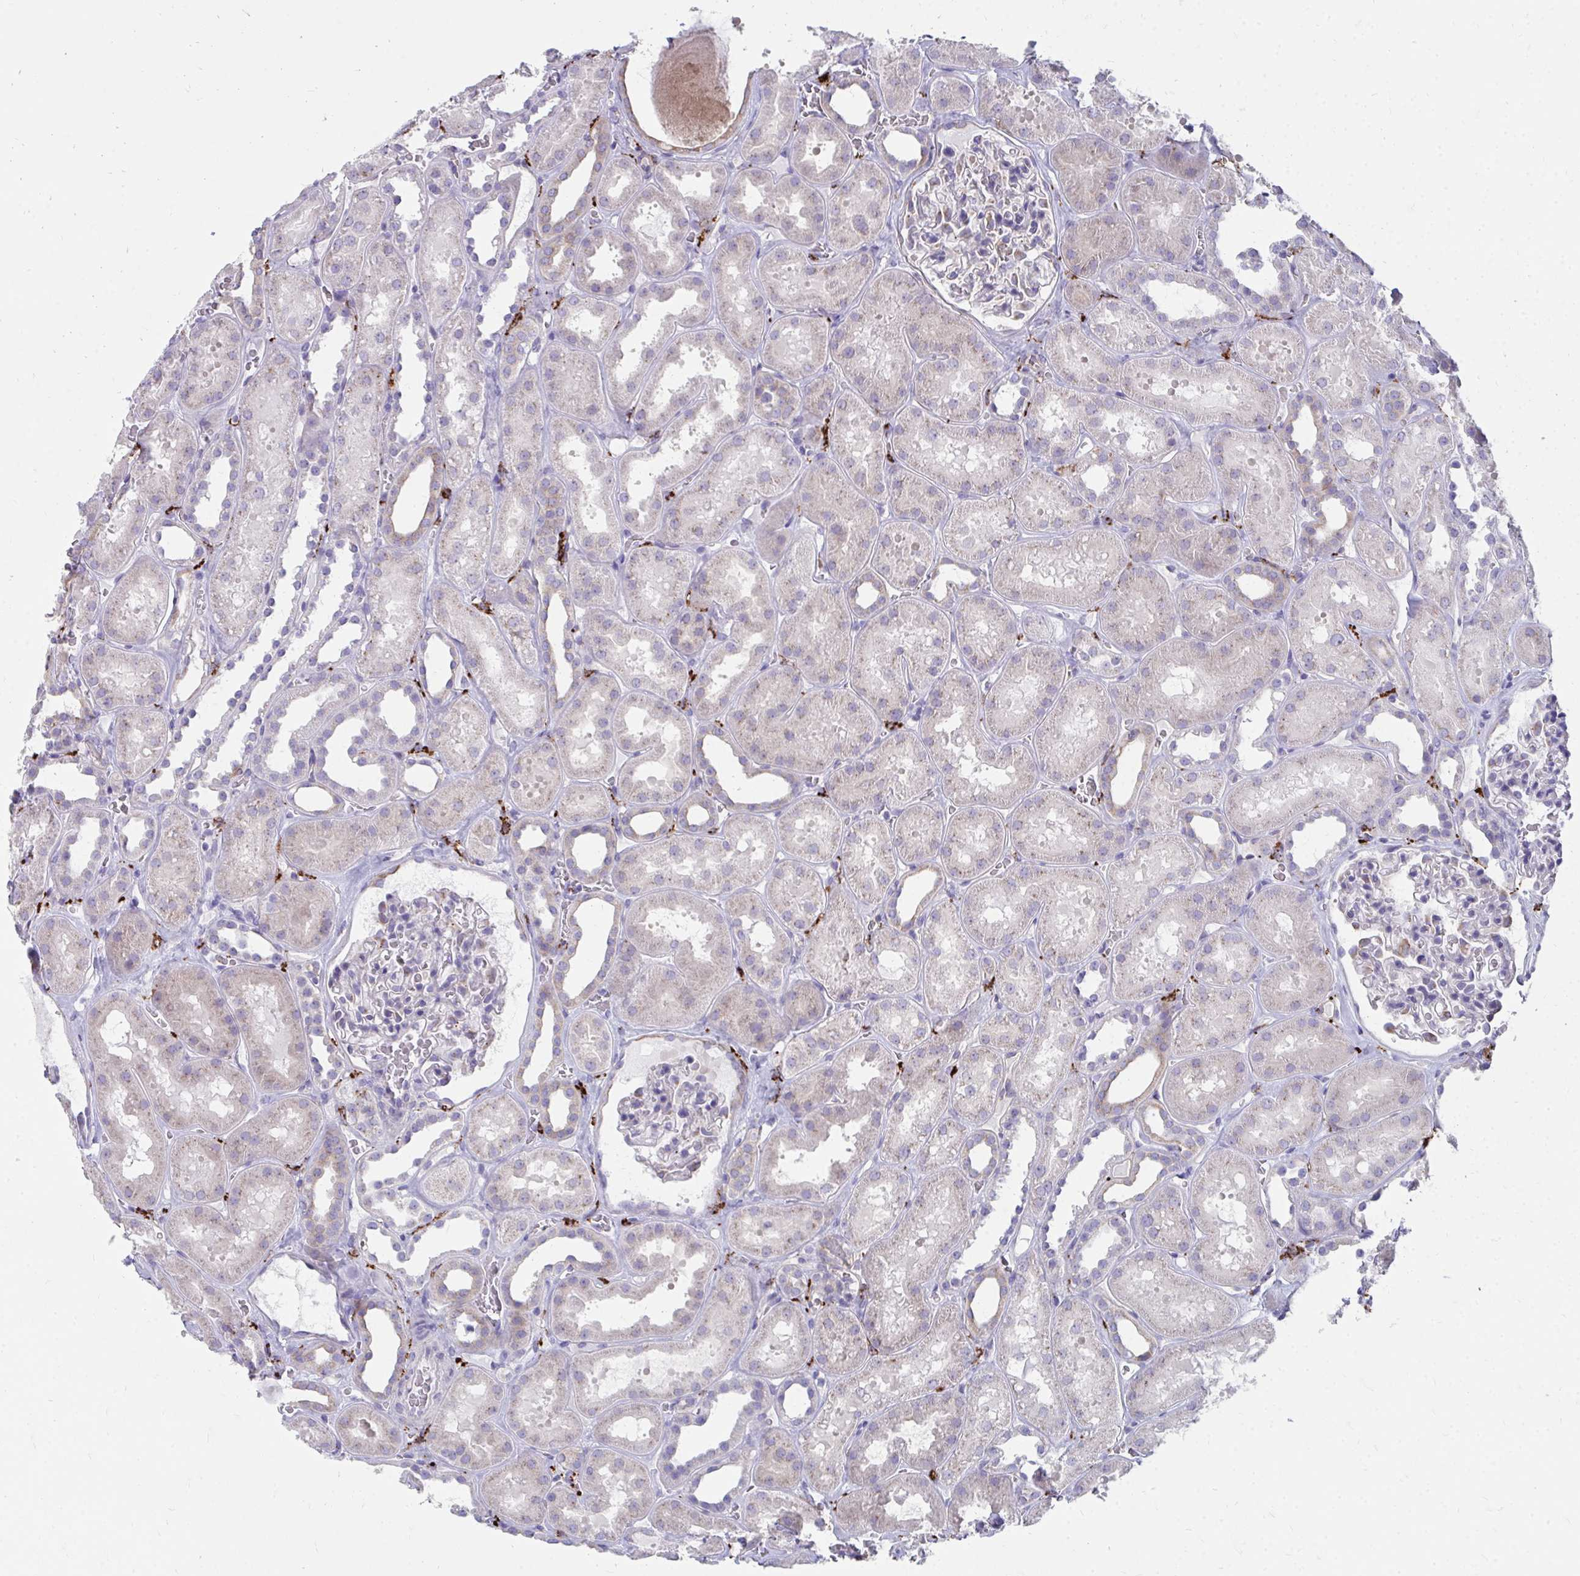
{"staining": {"intensity": "weak", "quantity": "<25%", "location": "cytoplasmic/membranous"}, "tissue": "kidney", "cell_type": "Cells in glomeruli", "image_type": "normal", "snomed": [{"axis": "morphology", "description": "Normal tissue, NOS"}, {"axis": "topography", "description": "Kidney"}], "caption": "The image exhibits no staining of cells in glomeruli in normal kidney. (DAB (3,3'-diaminobenzidine) immunohistochemistry with hematoxylin counter stain).", "gene": "CD163", "patient": {"sex": "female", "age": 41}}